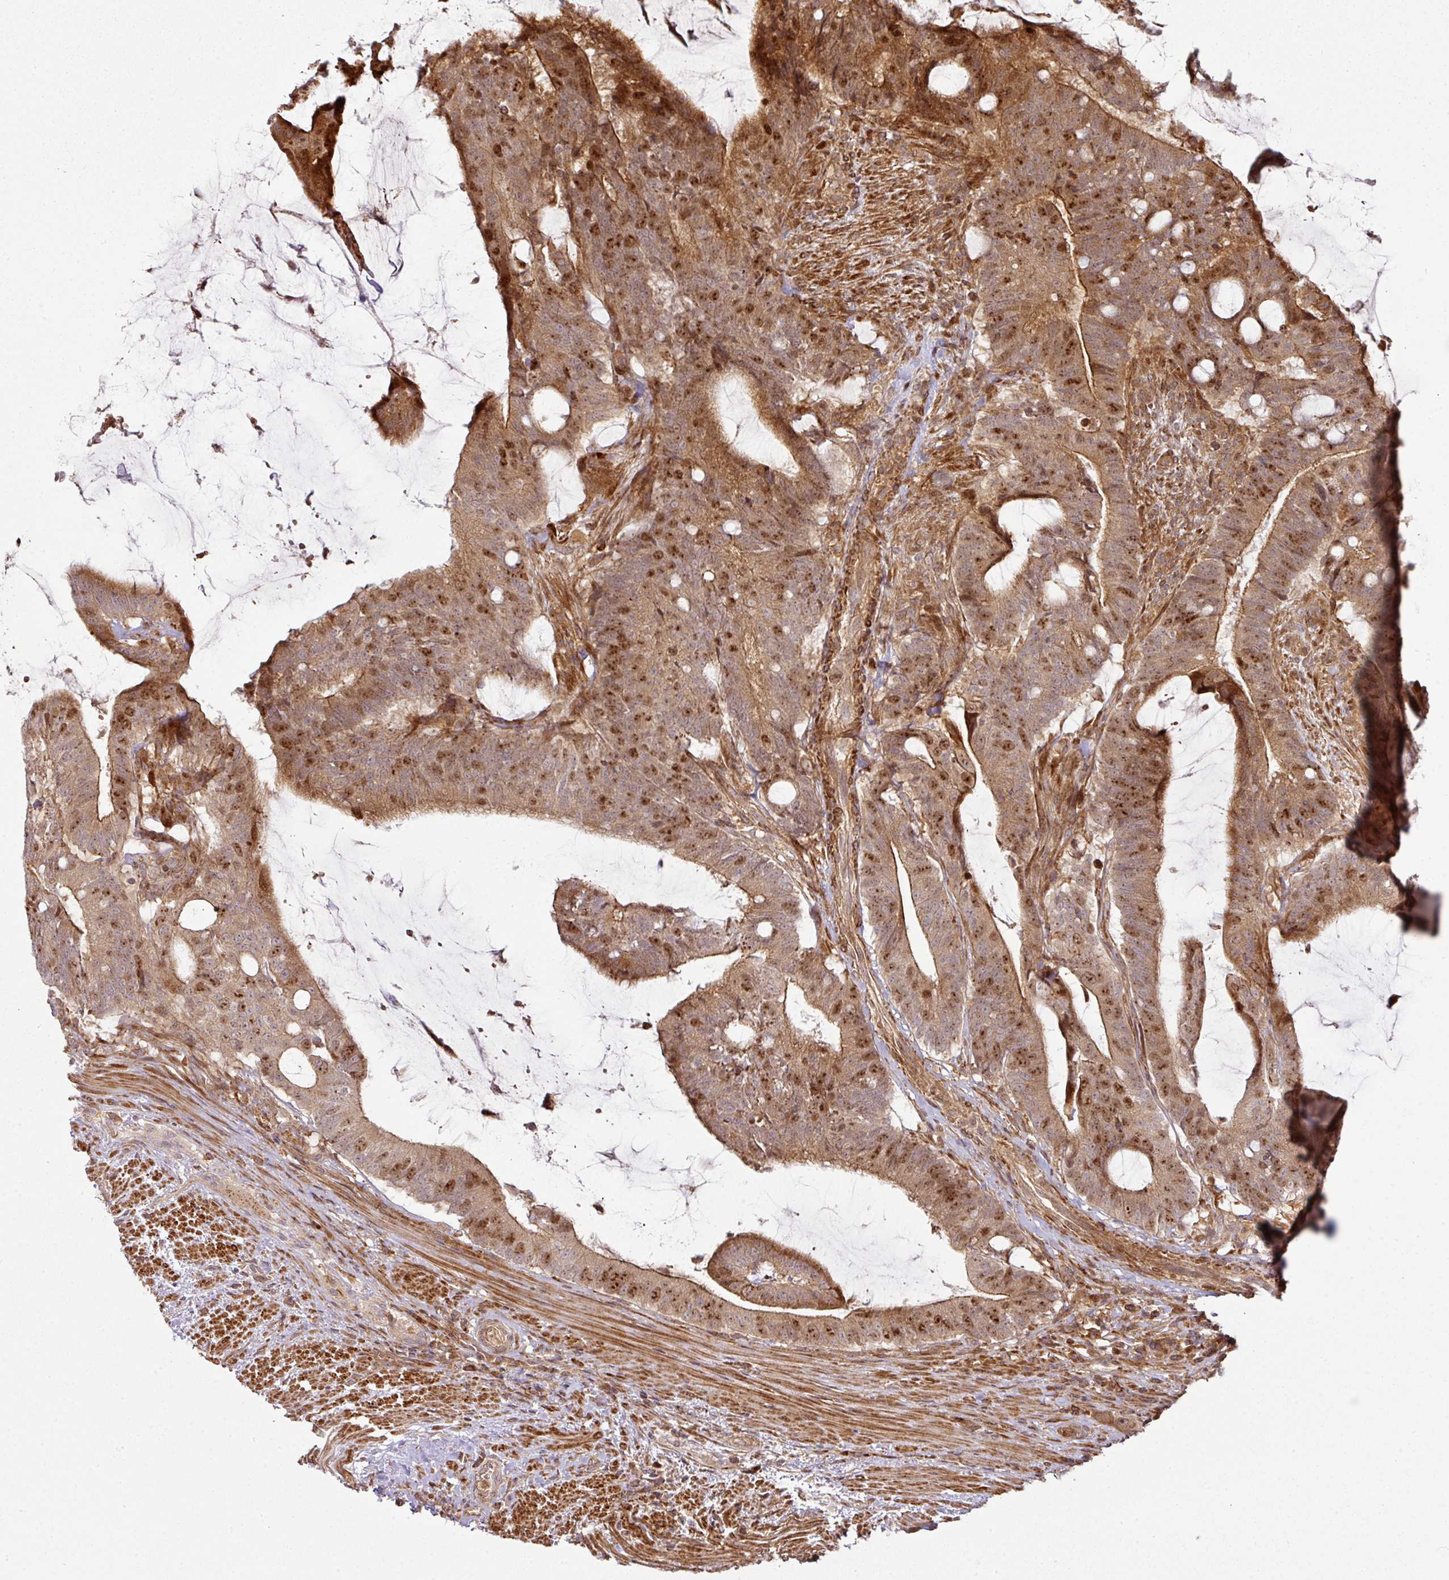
{"staining": {"intensity": "moderate", "quantity": ">75%", "location": "cytoplasmic/membranous,nuclear"}, "tissue": "colorectal cancer", "cell_type": "Tumor cells", "image_type": "cancer", "snomed": [{"axis": "morphology", "description": "Adenocarcinoma, NOS"}, {"axis": "topography", "description": "Colon"}], "caption": "A high-resolution photomicrograph shows IHC staining of adenocarcinoma (colorectal), which exhibits moderate cytoplasmic/membranous and nuclear positivity in approximately >75% of tumor cells.", "gene": "ATAT1", "patient": {"sex": "female", "age": 43}}